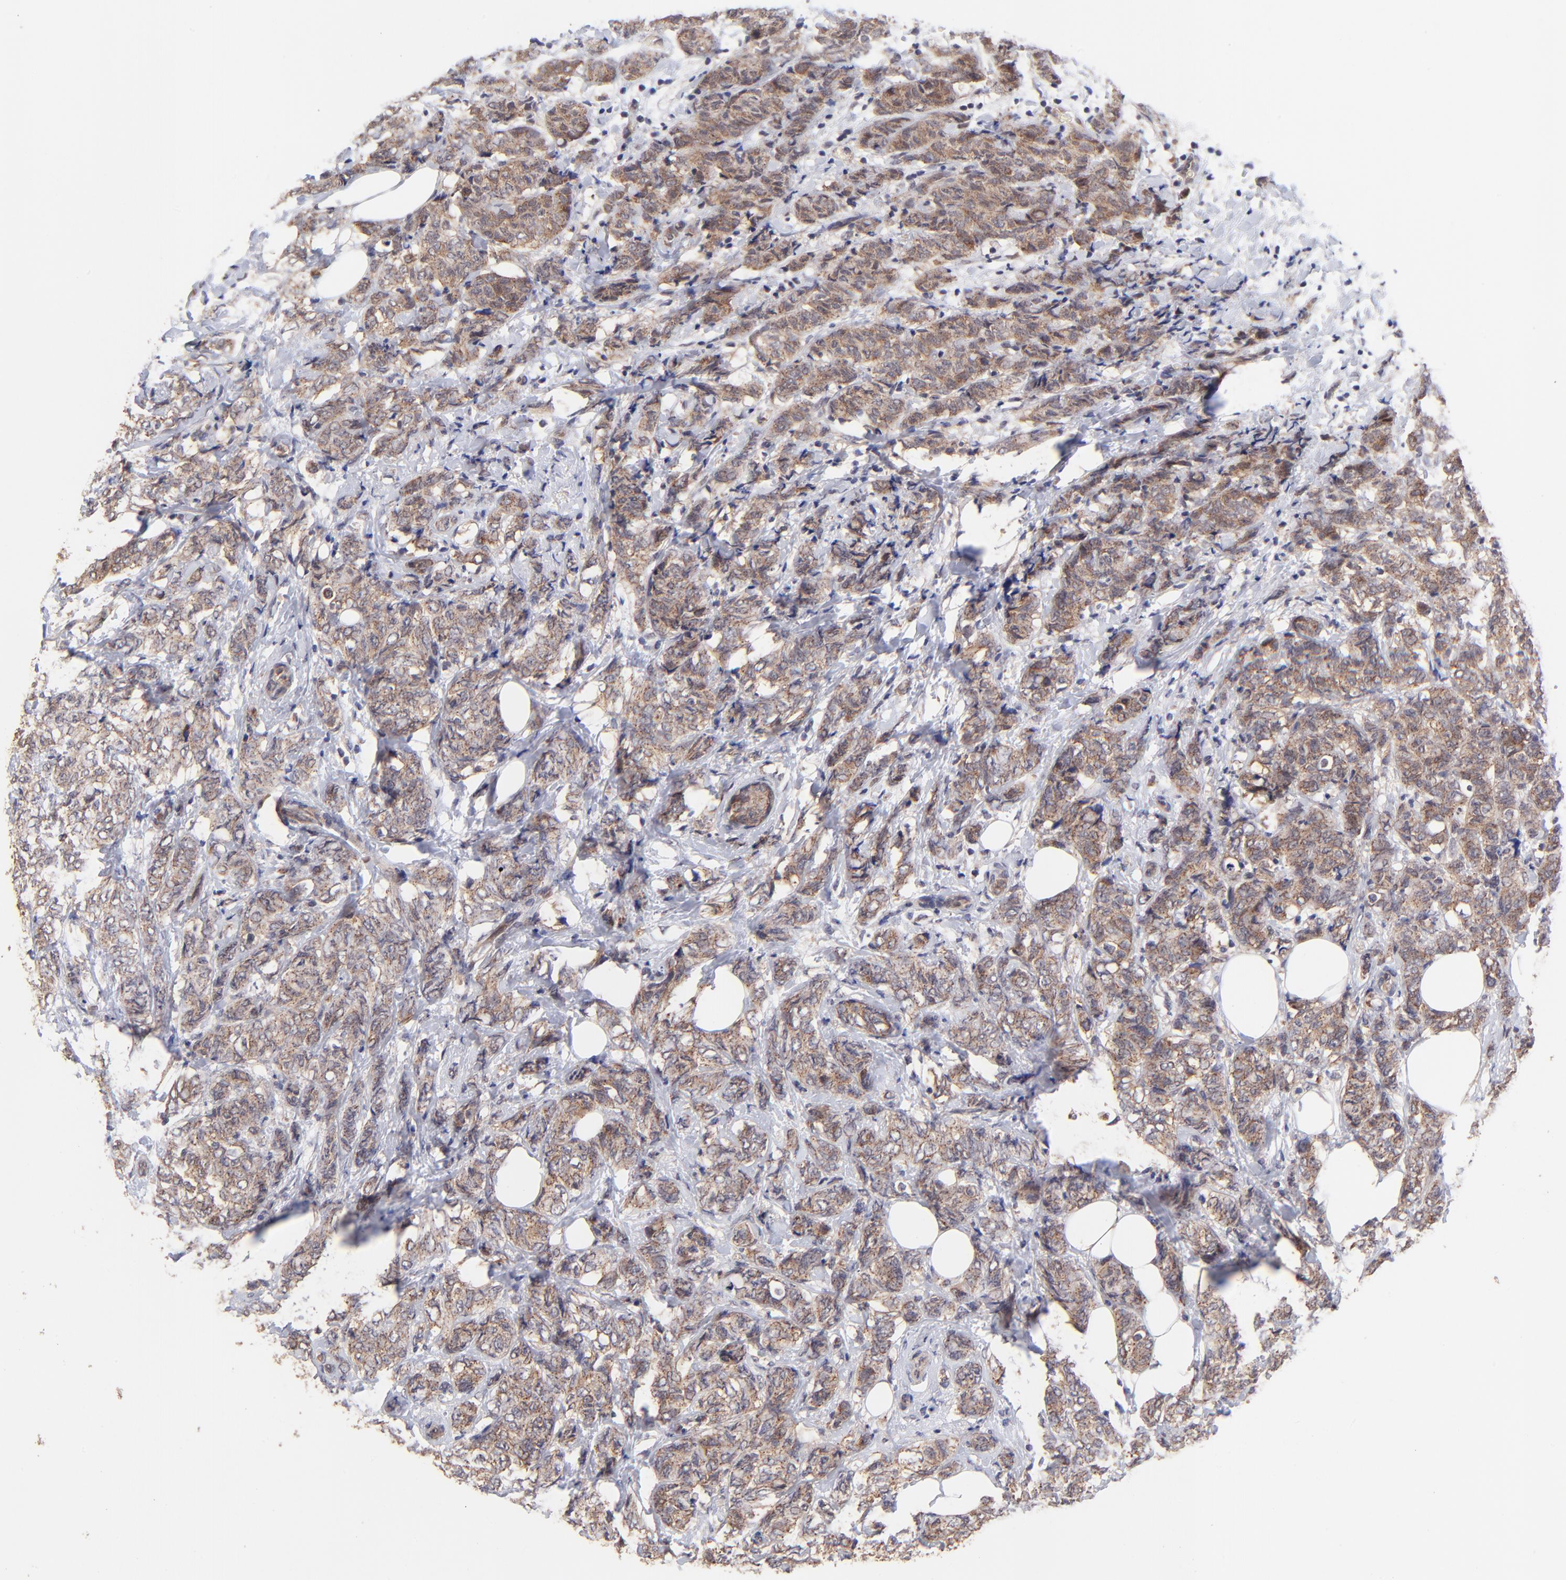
{"staining": {"intensity": "moderate", "quantity": ">75%", "location": "cytoplasmic/membranous"}, "tissue": "breast cancer", "cell_type": "Tumor cells", "image_type": "cancer", "snomed": [{"axis": "morphology", "description": "Lobular carcinoma"}, {"axis": "topography", "description": "Breast"}], "caption": "Protein staining of breast cancer (lobular carcinoma) tissue shows moderate cytoplasmic/membranous expression in approximately >75% of tumor cells. (Brightfield microscopy of DAB IHC at high magnification).", "gene": "BAIAP2L2", "patient": {"sex": "female", "age": 60}}